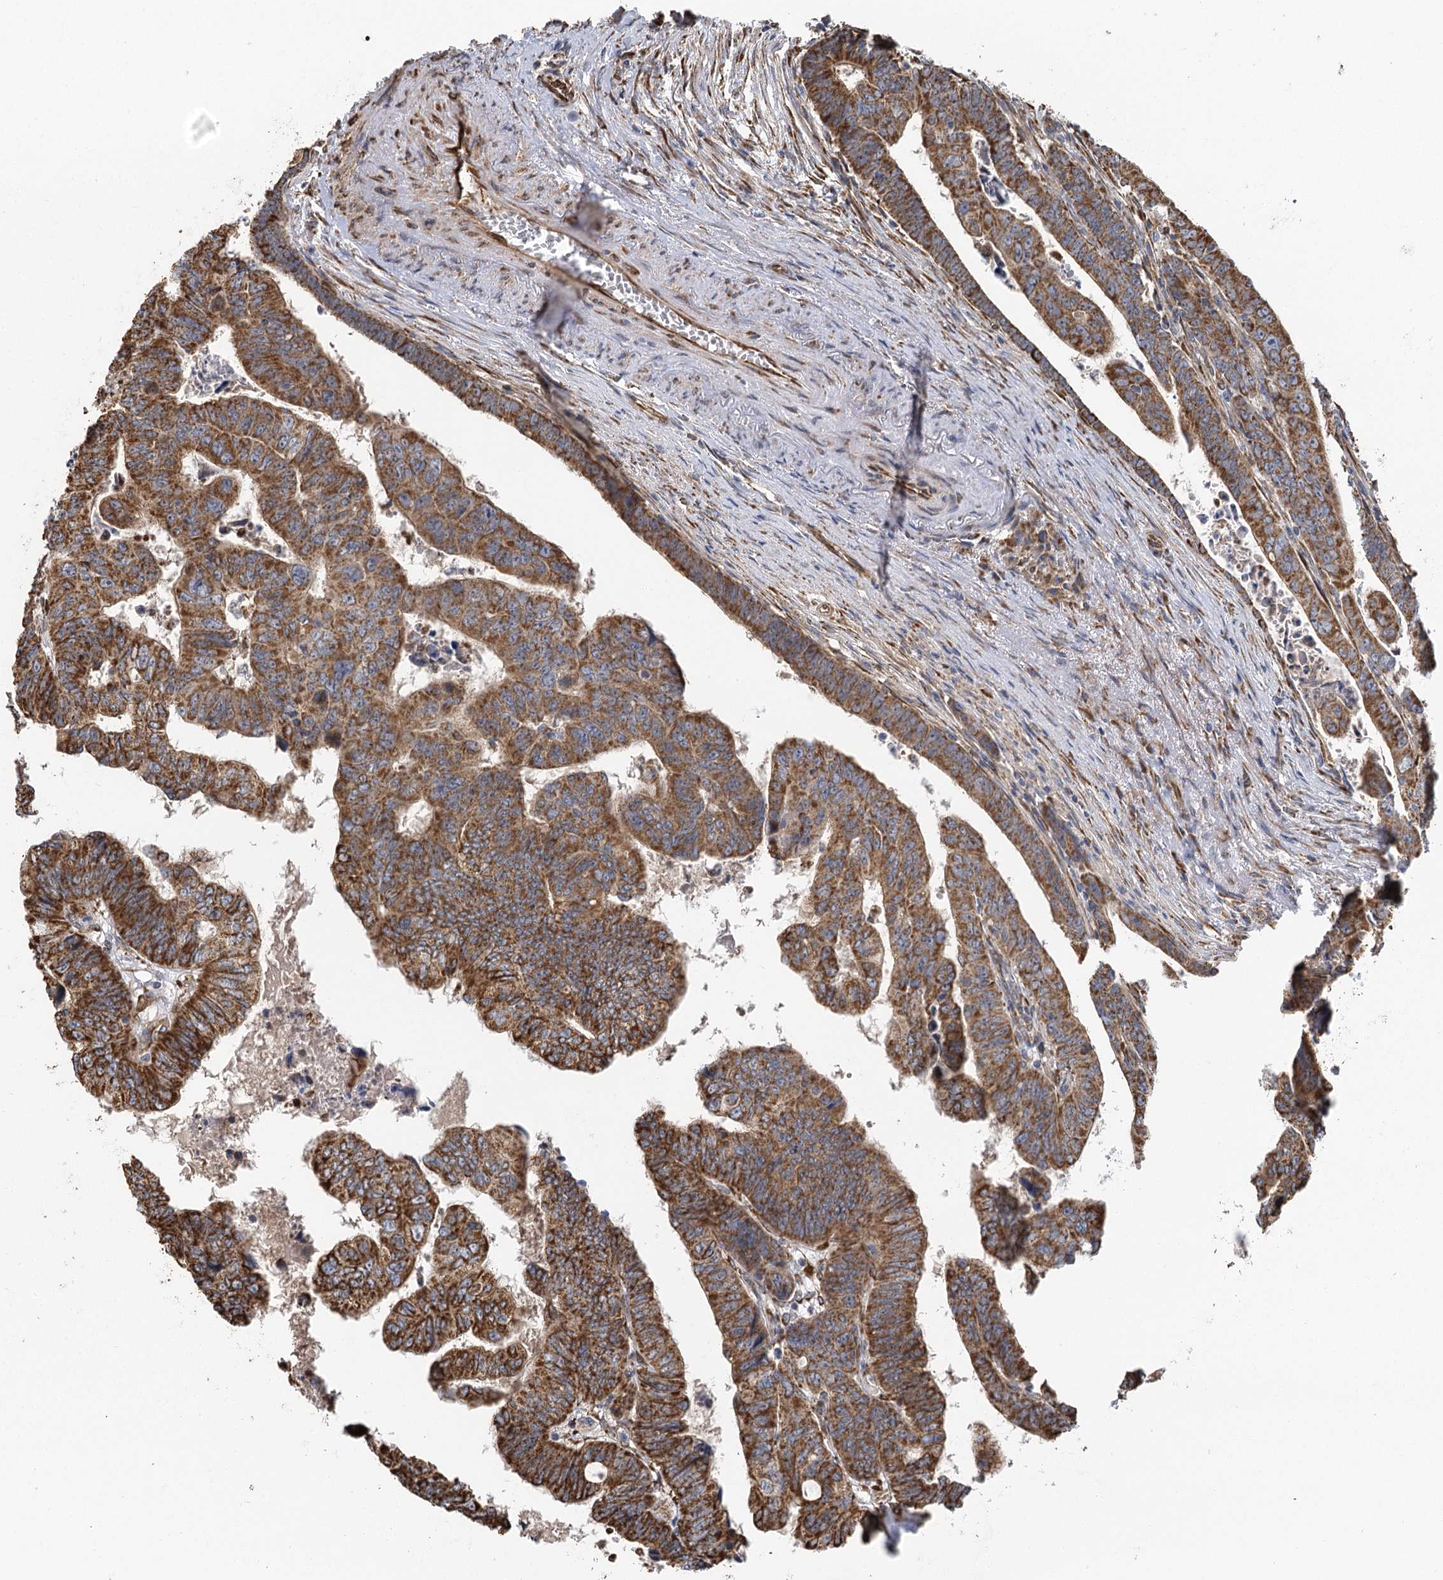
{"staining": {"intensity": "moderate", "quantity": ">75%", "location": "cytoplasmic/membranous"}, "tissue": "colorectal cancer", "cell_type": "Tumor cells", "image_type": "cancer", "snomed": [{"axis": "morphology", "description": "Normal tissue, NOS"}, {"axis": "morphology", "description": "Adenocarcinoma, NOS"}, {"axis": "topography", "description": "Rectum"}], "caption": "Protein staining of colorectal cancer tissue reveals moderate cytoplasmic/membranous expression in approximately >75% of tumor cells. (IHC, brightfield microscopy, high magnification).", "gene": "IL11RA", "patient": {"sex": "female", "age": 65}}